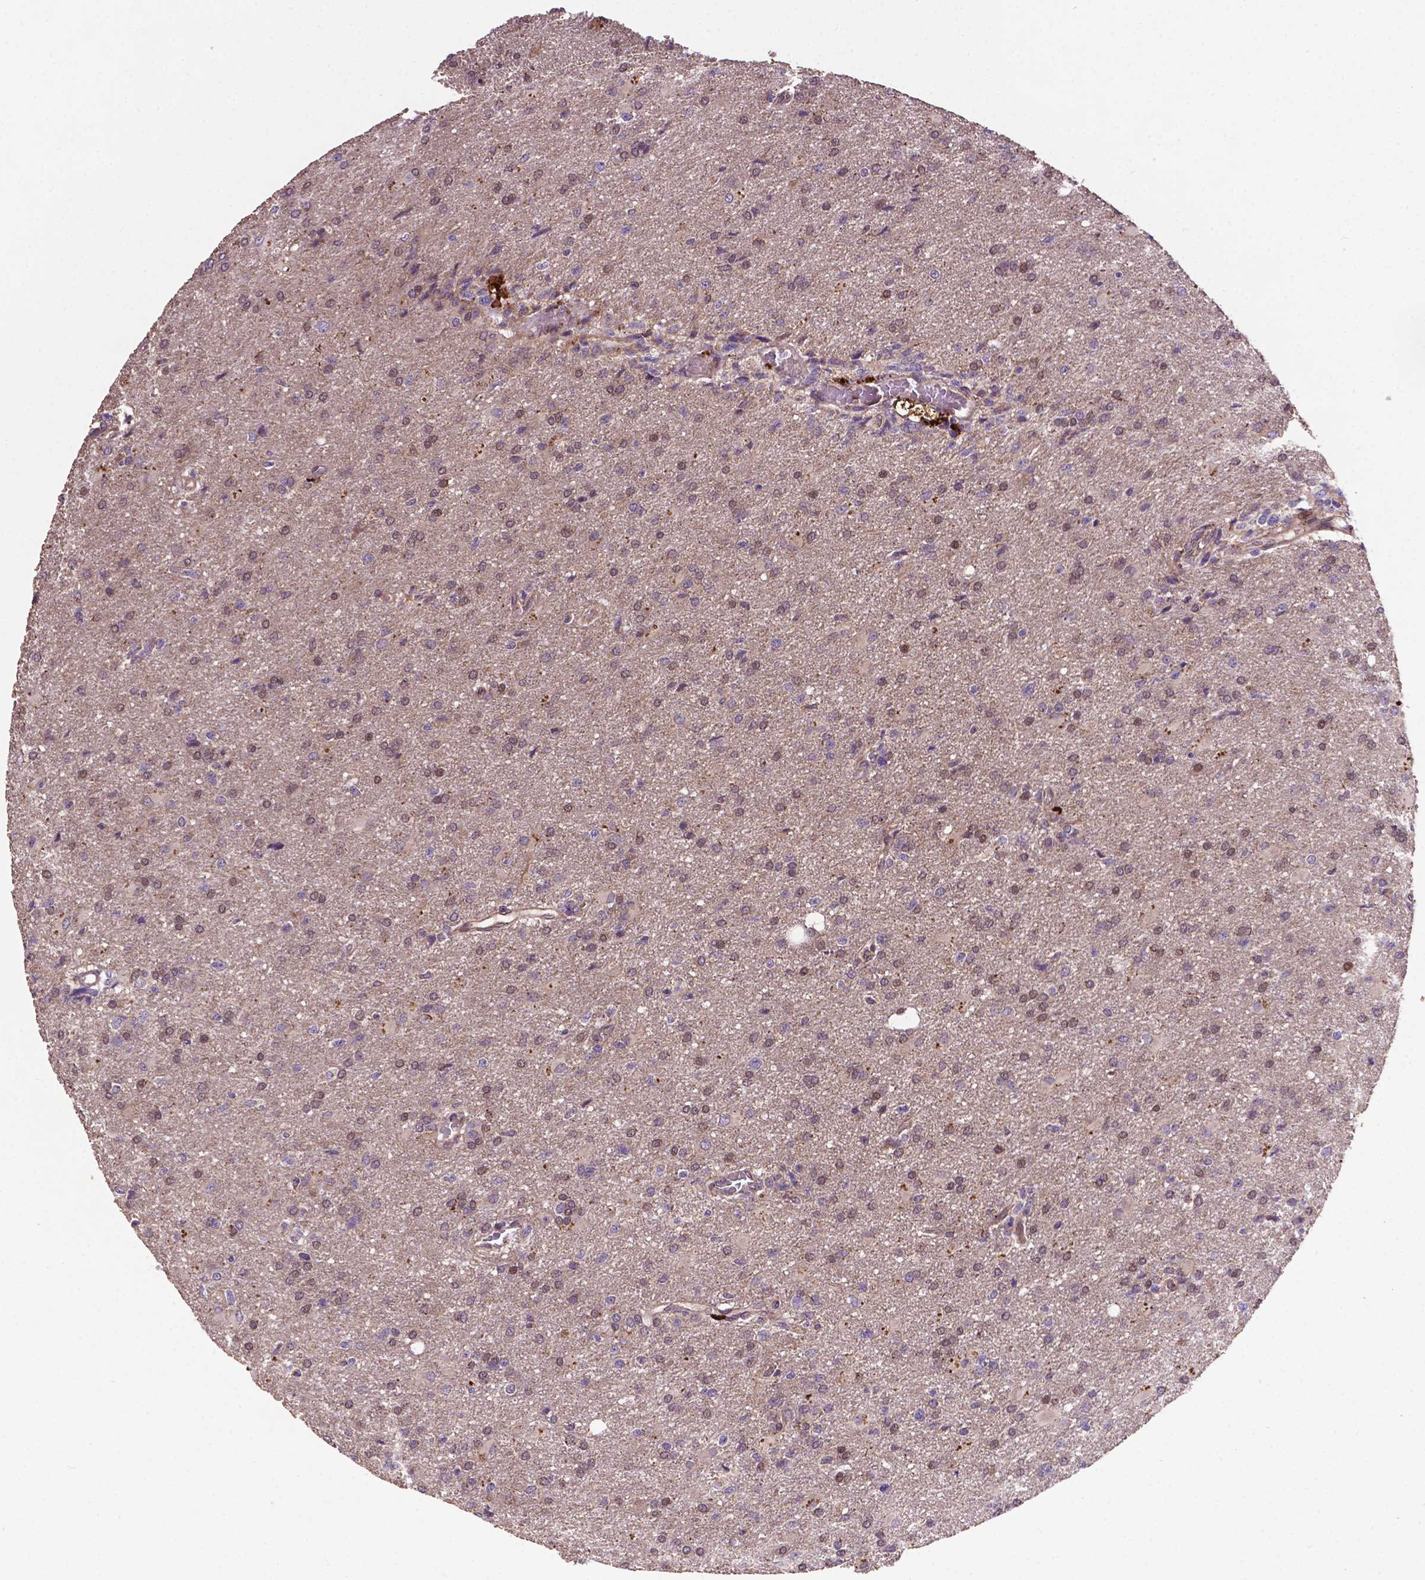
{"staining": {"intensity": "moderate", "quantity": "<25%", "location": "nuclear"}, "tissue": "glioma", "cell_type": "Tumor cells", "image_type": "cancer", "snomed": [{"axis": "morphology", "description": "Glioma, malignant, High grade"}, {"axis": "topography", "description": "Brain"}], "caption": "Protein staining of high-grade glioma (malignant) tissue reveals moderate nuclear staining in about <25% of tumor cells. The protein of interest is stained brown, and the nuclei are stained in blue (DAB IHC with brightfield microscopy, high magnification).", "gene": "SPNS2", "patient": {"sex": "male", "age": 68}}